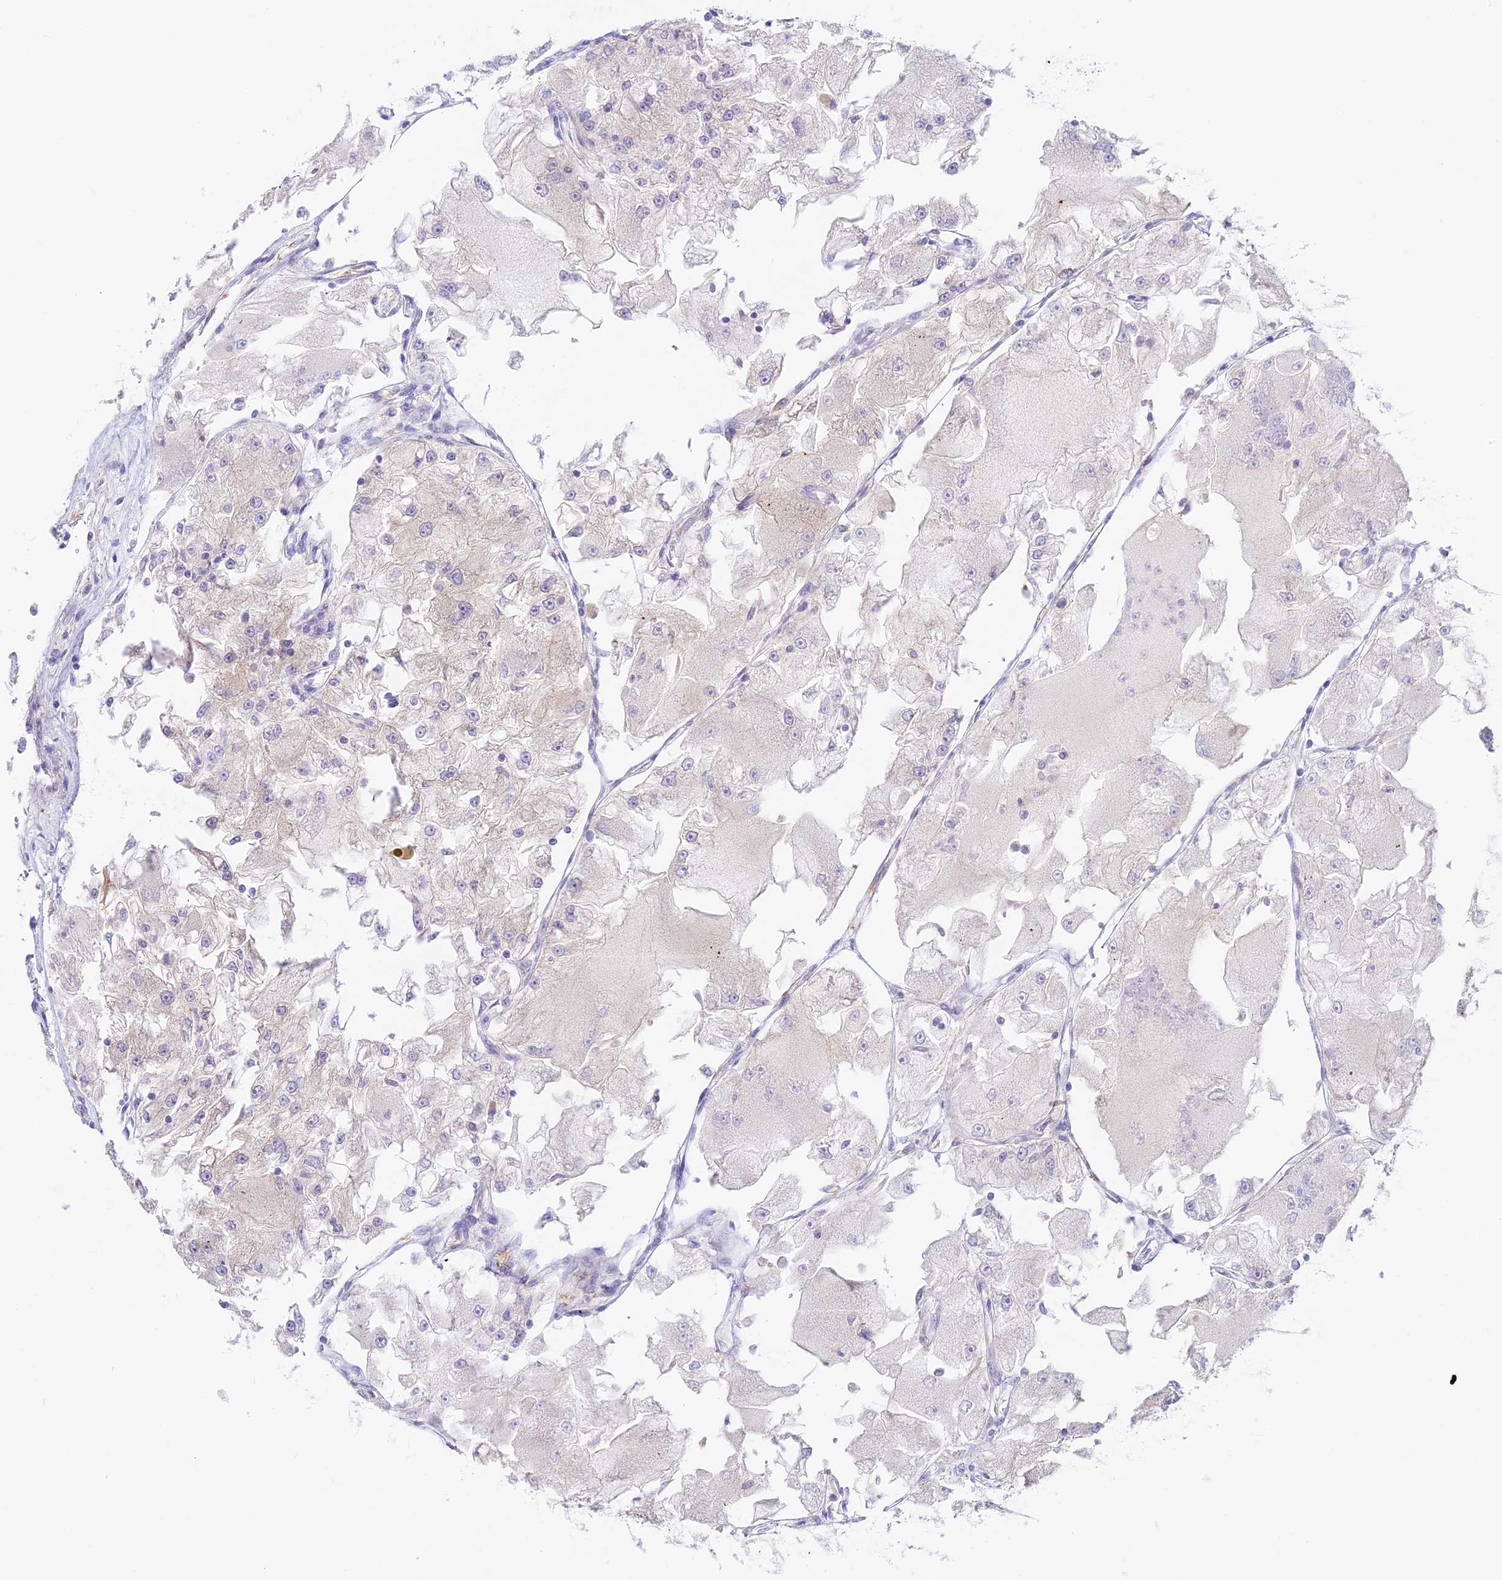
{"staining": {"intensity": "negative", "quantity": "none", "location": "none"}, "tissue": "renal cancer", "cell_type": "Tumor cells", "image_type": "cancer", "snomed": [{"axis": "morphology", "description": "Adenocarcinoma, NOS"}, {"axis": "topography", "description": "Kidney"}], "caption": "The micrograph shows no significant positivity in tumor cells of renal cancer.", "gene": "HOMER3", "patient": {"sex": "female", "age": 72}}